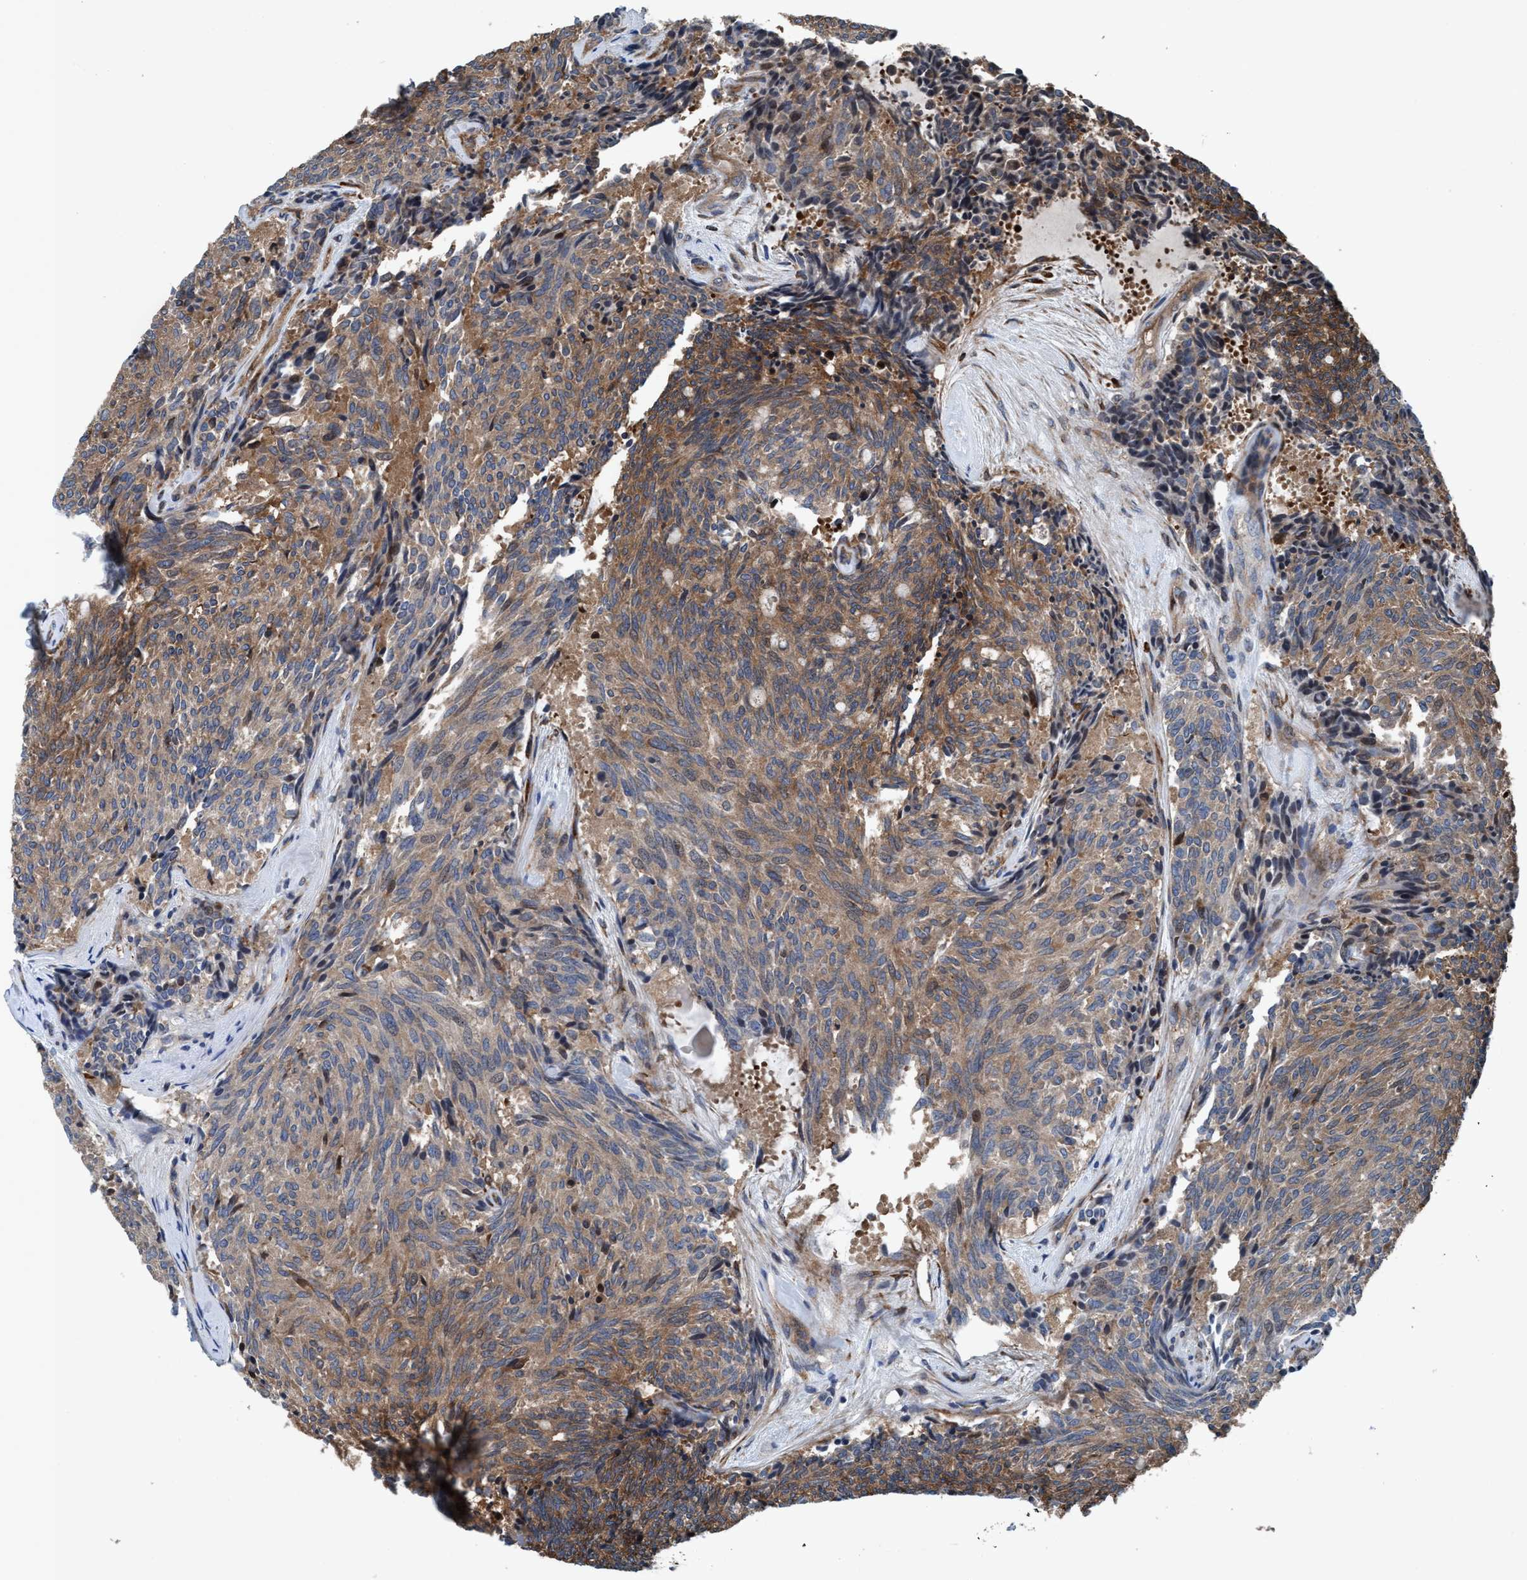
{"staining": {"intensity": "moderate", "quantity": ">75%", "location": "cytoplasmic/membranous"}, "tissue": "carcinoid", "cell_type": "Tumor cells", "image_type": "cancer", "snomed": [{"axis": "morphology", "description": "Carcinoid, malignant, NOS"}, {"axis": "topography", "description": "Pancreas"}], "caption": "Protein expression by immunohistochemistry shows moderate cytoplasmic/membranous expression in approximately >75% of tumor cells in malignant carcinoid.", "gene": "NMT1", "patient": {"sex": "female", "age": 54}}